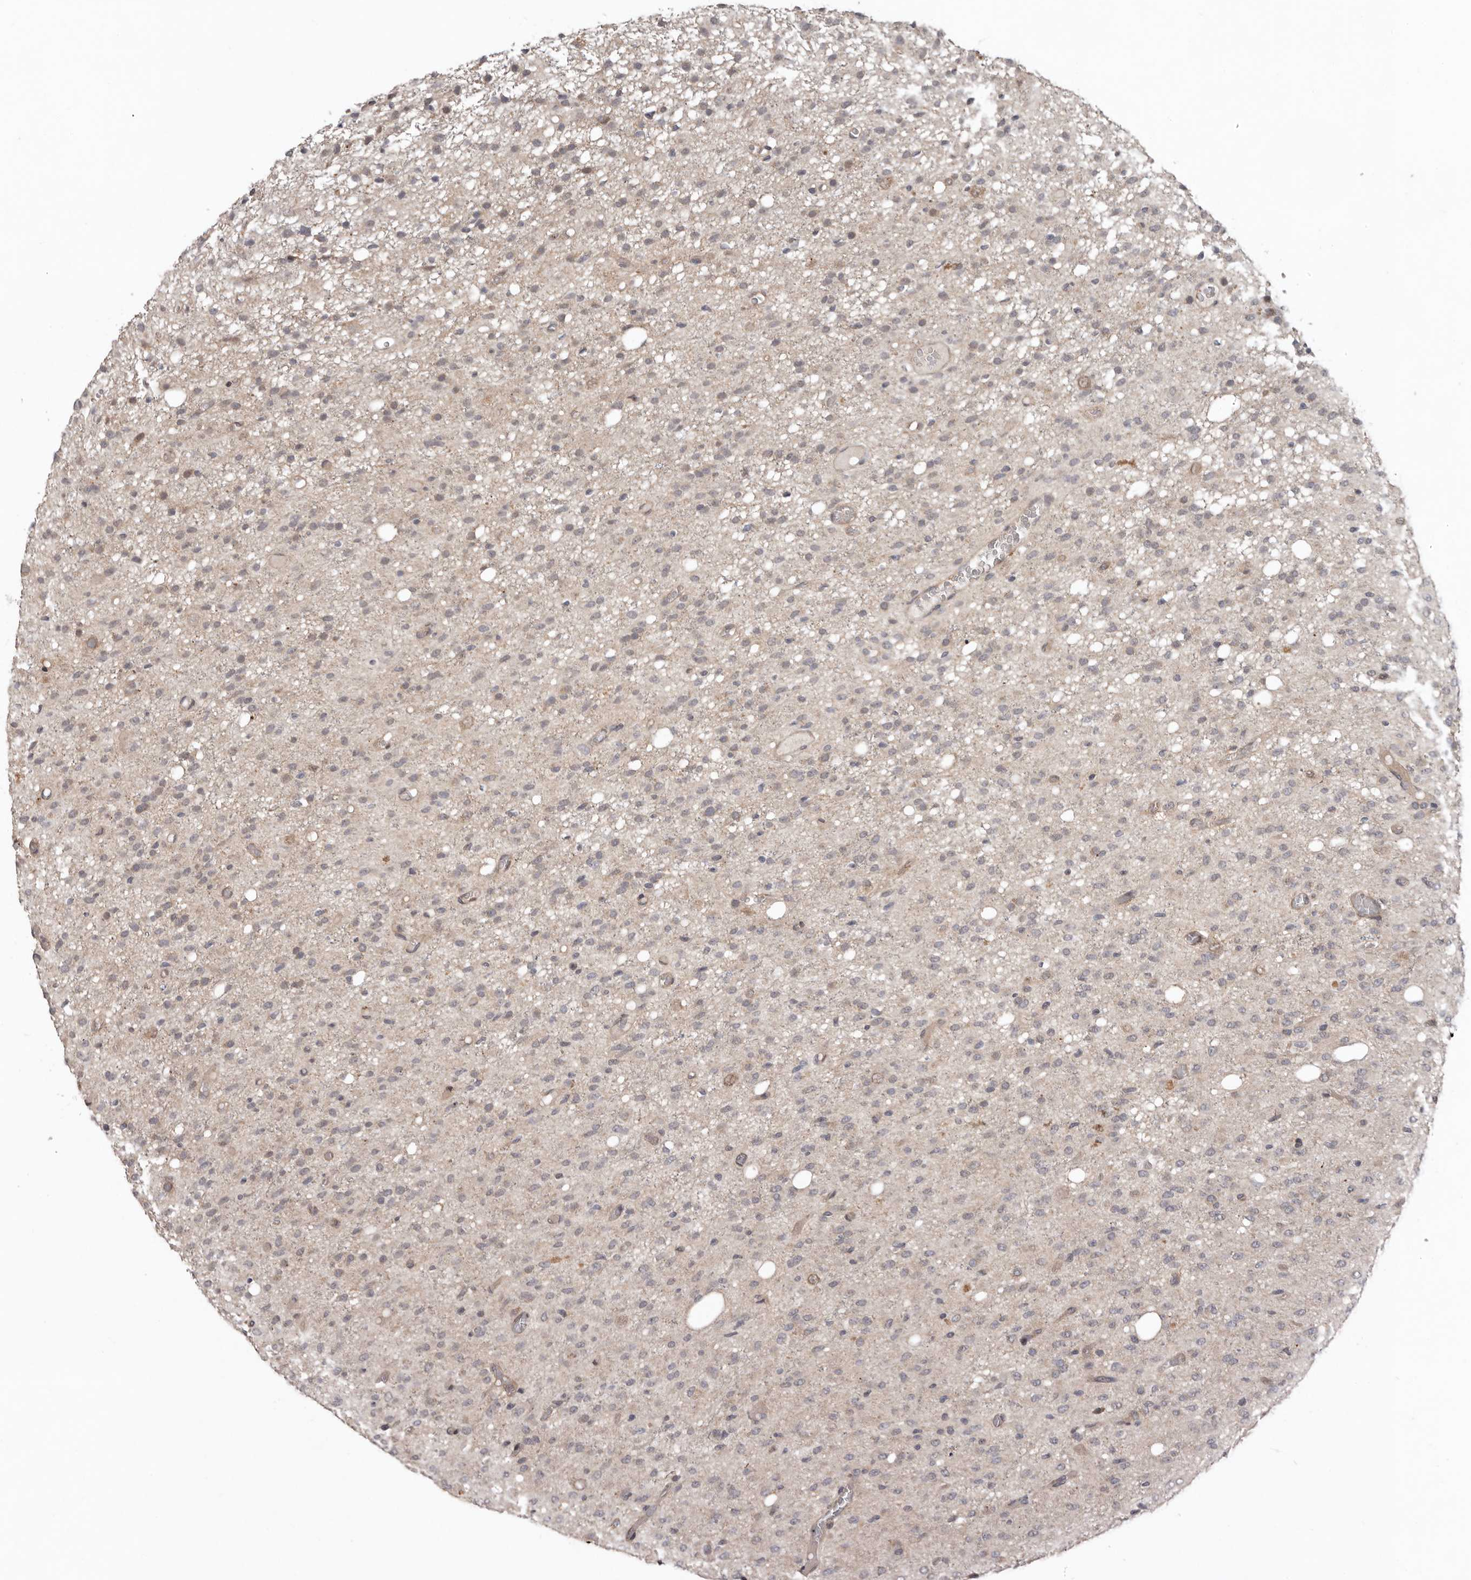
{"staining": {"intensity": "weak", "quantity": "<25%", "location": "cytoplasmic/membranous"}, "tissue": "glioma", "cell_type": "Tumor cells", "image_type": "cancer", "snomed": [{"axis": "morphology", "description": "Glioma, malignant, High grade"}, {"axis": "topography", "description": "Brain"}], "caption": "Immunohistochemical staining of high-grade glioma (malignant) reveals no significant staining in tumor cells. The staining was performed using DAB to visualize the protein expression in brown, while the nuclei were stained in blue with hematoxylin (Magnification: 20x).", "gene": "CHML", "patient": {"sex": "female", "age": 59}}